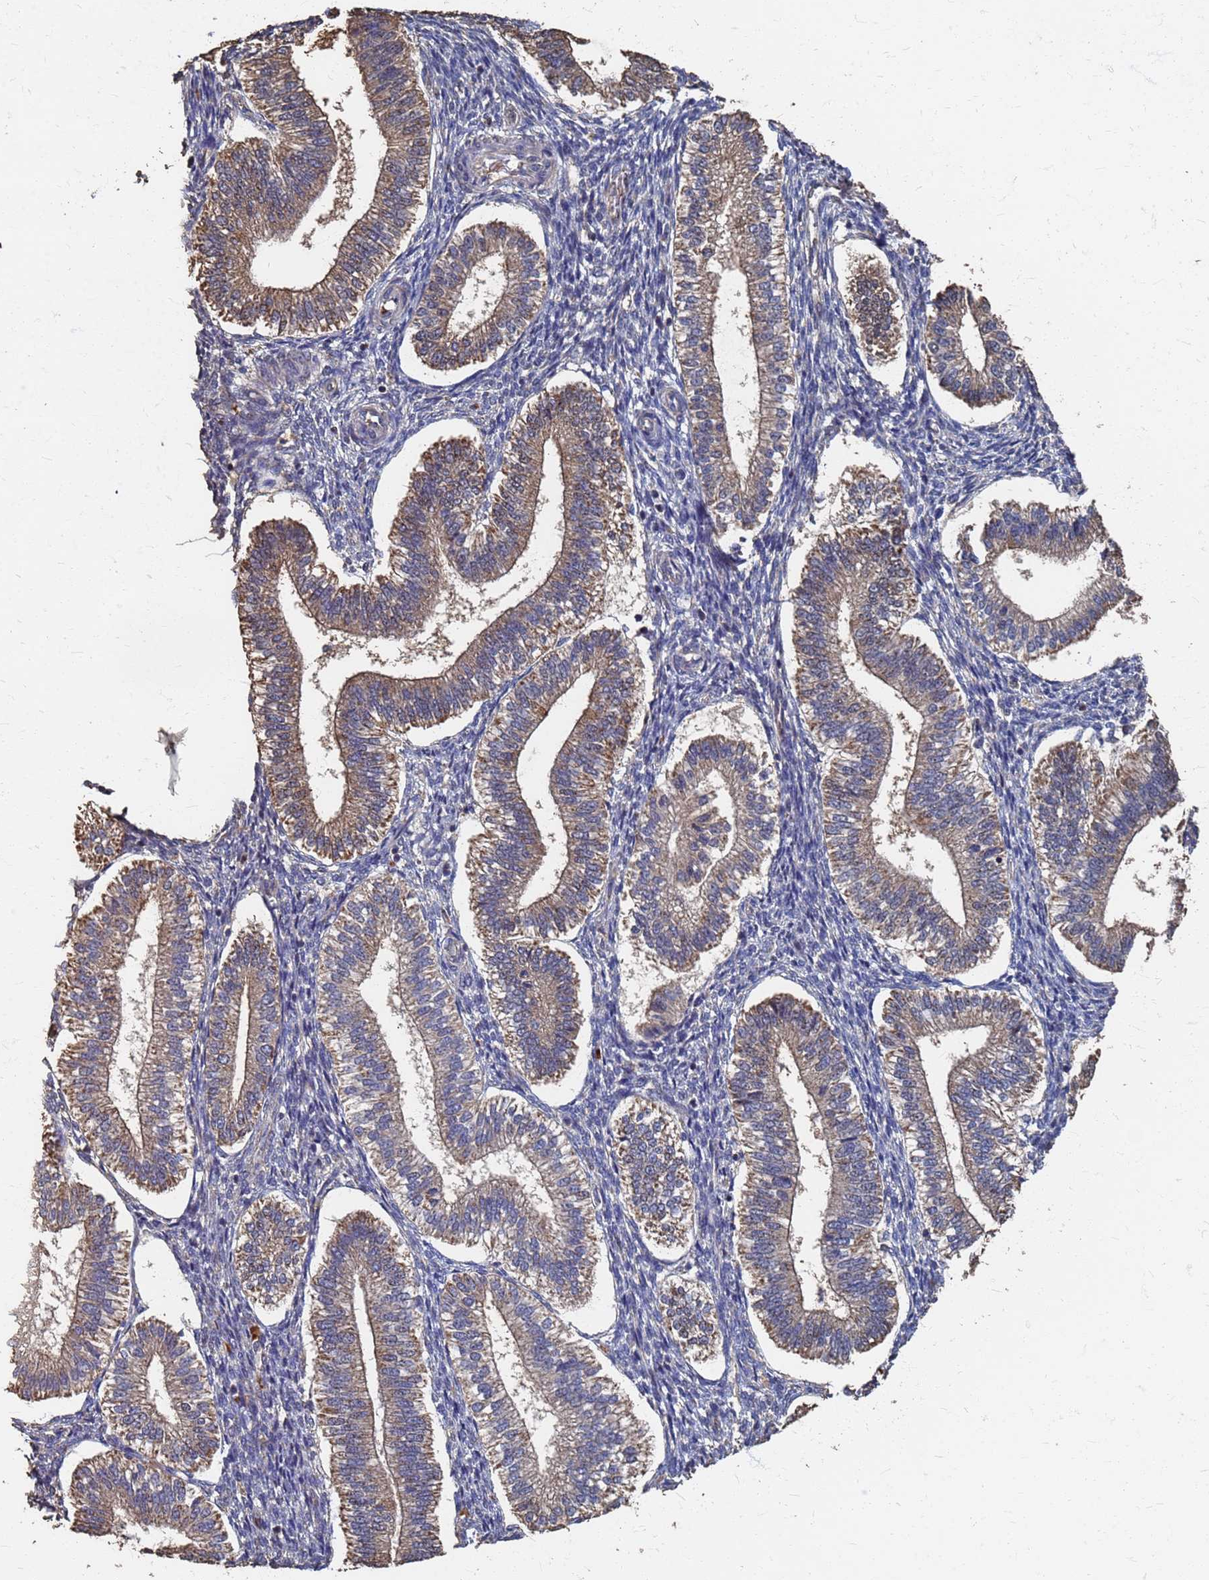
{"staining": {"intensity": "moderate", "quantity": "<25%", "location": "cytoplasmic/membranous"}, "tissue": "endometrium", "cell_type": "Cells in endometrial stroma", "image_type": "normal", "snomed": [{"axis": "morphology", "description": "Normal tissue, NOS"}, {"axis": "topography", "description": "Endometrium"}], "caption": "Immunohistochemical staining of normal human endometrium shows moderate cytoplasmic/membranous protein staining in about <25% of cells in endometrial stroma.", "gene": "DPH5", "patient": {"sex": "female", "age": 25}}